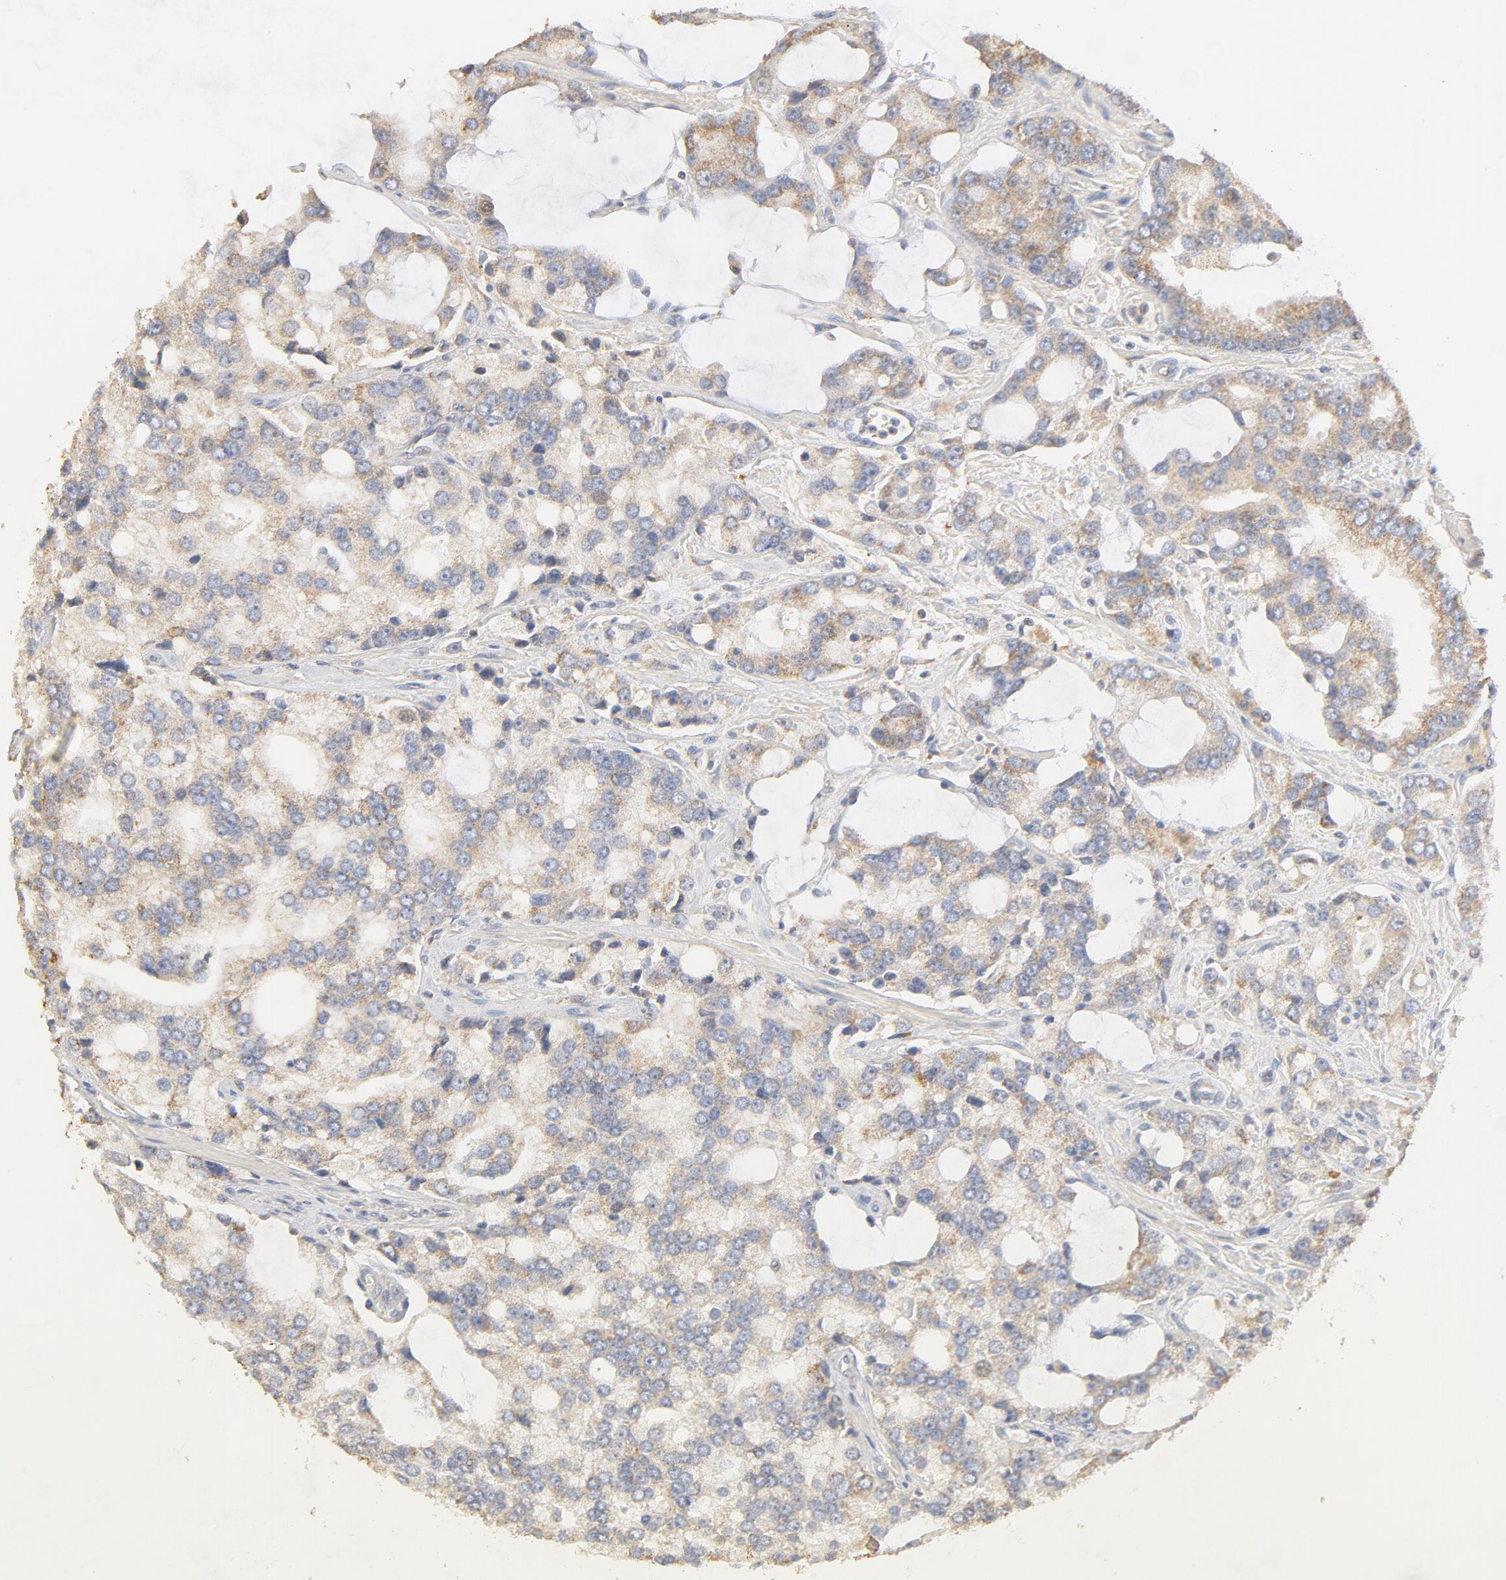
{"staining": {"intensity": "weak", "quantity": "<25%", "location": "cytoplasmic/membranous"}, "tissue": "prostate cancer", "cell_type": "Tumor cells", "image_type": "cancer", "snomed": [{"axis": "morphology", "description": "Adenocarcinoma, High grade"}, {"axis": "topography", "description": "Prostate"}], "caption": "Tumor cells show no significant expression in prostate adenocarcinoma (high-grade).", "gene": "FCGBP", "patient": {"sex": "male", "age": 67}}